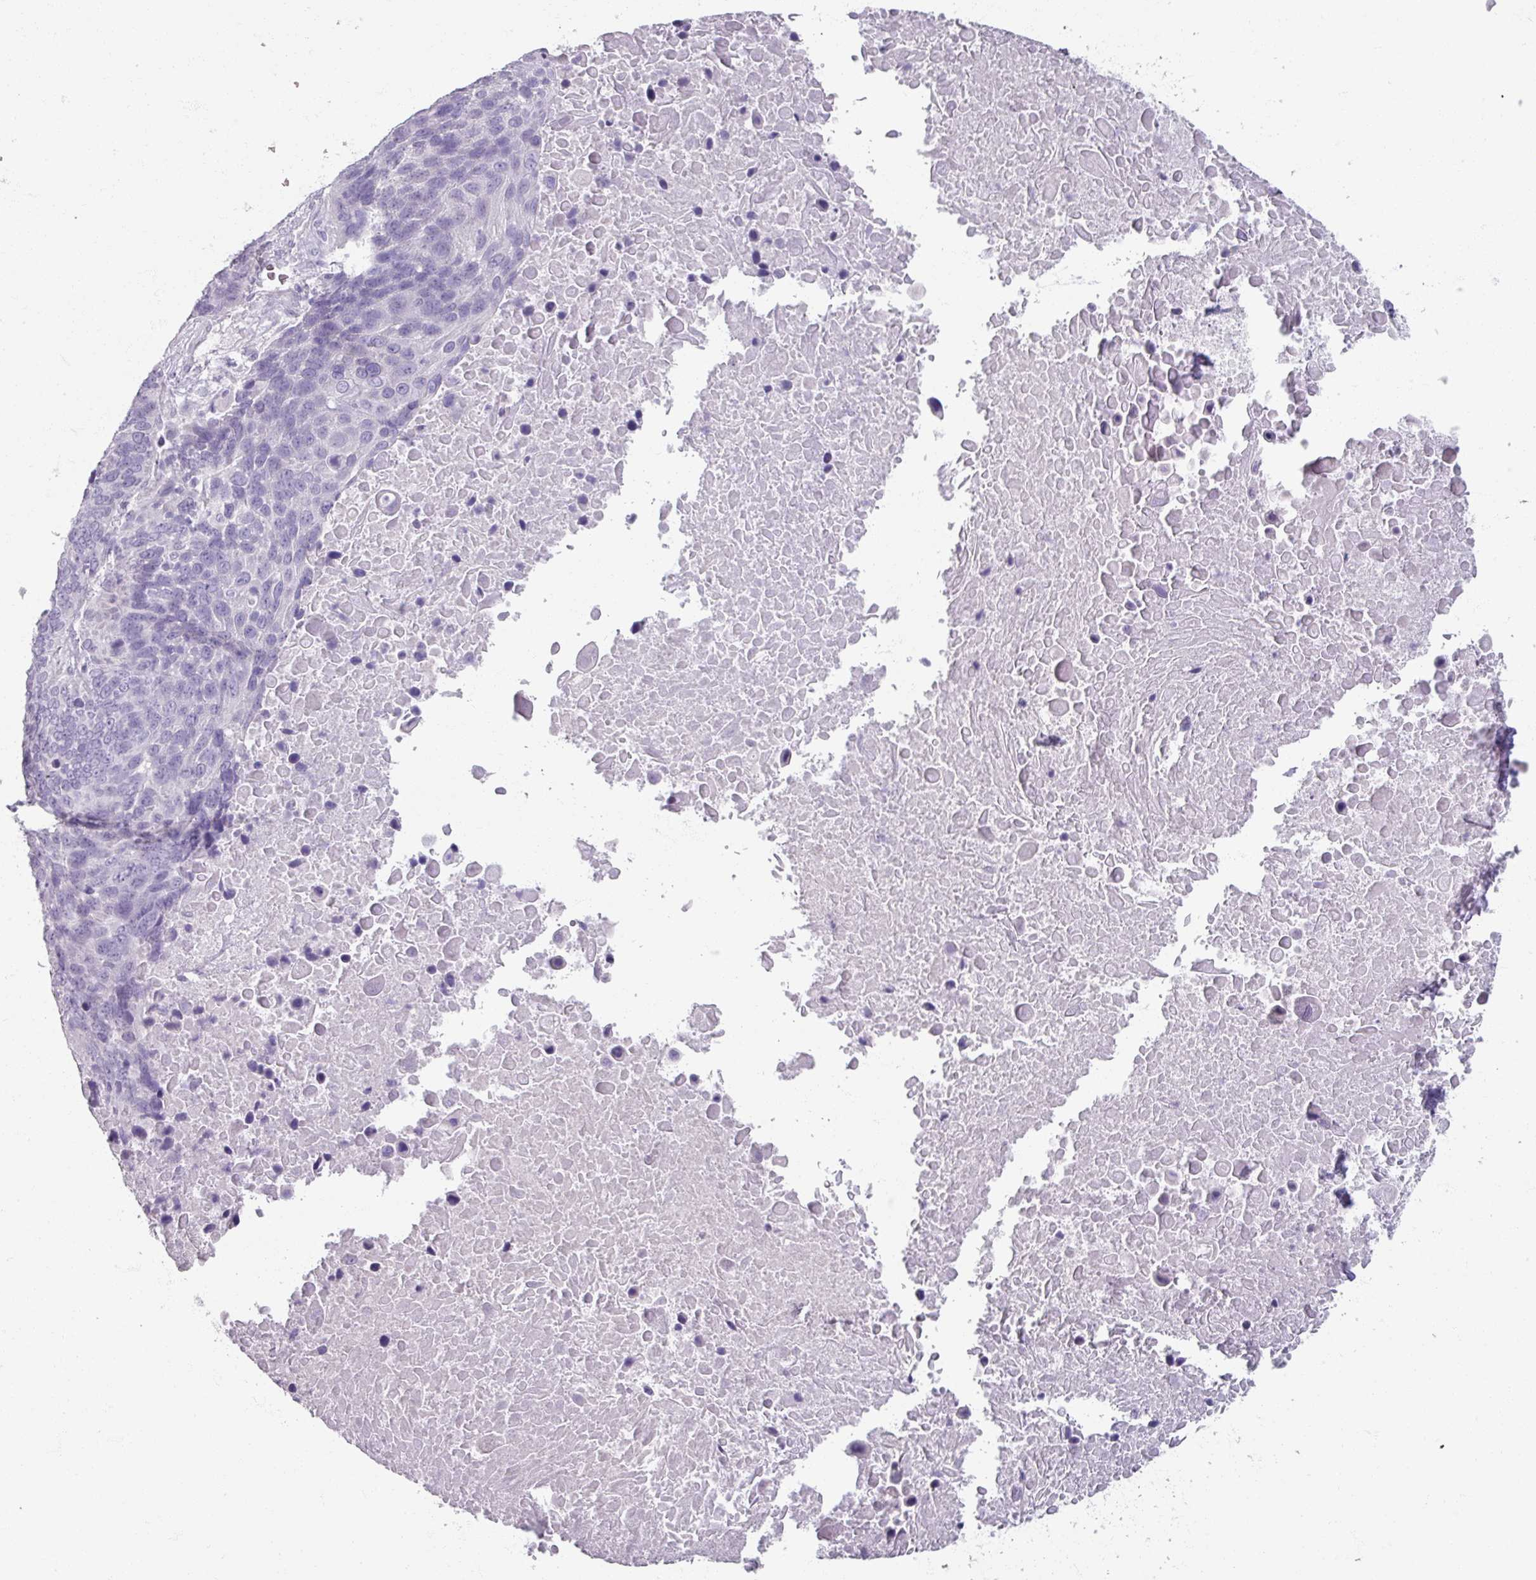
{"staining": {"intensity": "negative", "quantity": "none", "location": "none"}, "tissue": "lung cancer", "cell_type": "Tumor cells", "image_type": "cancer", "snomed": [{"axis": "morphology", "description": "Normal tissue, NOS"}, {"axis": "morphology", "description": "Squamous cell carcinoma, NOS"}, {"axis": "topography", "description": "Lymph node"}, {"axis": "topography", "description": "Lung"}], "caption": "There is no significant staining in tumor cells of squamous cell carcinoma (lung).", "gene": "TG", "patient": {"sex": "male", "age": 66}}